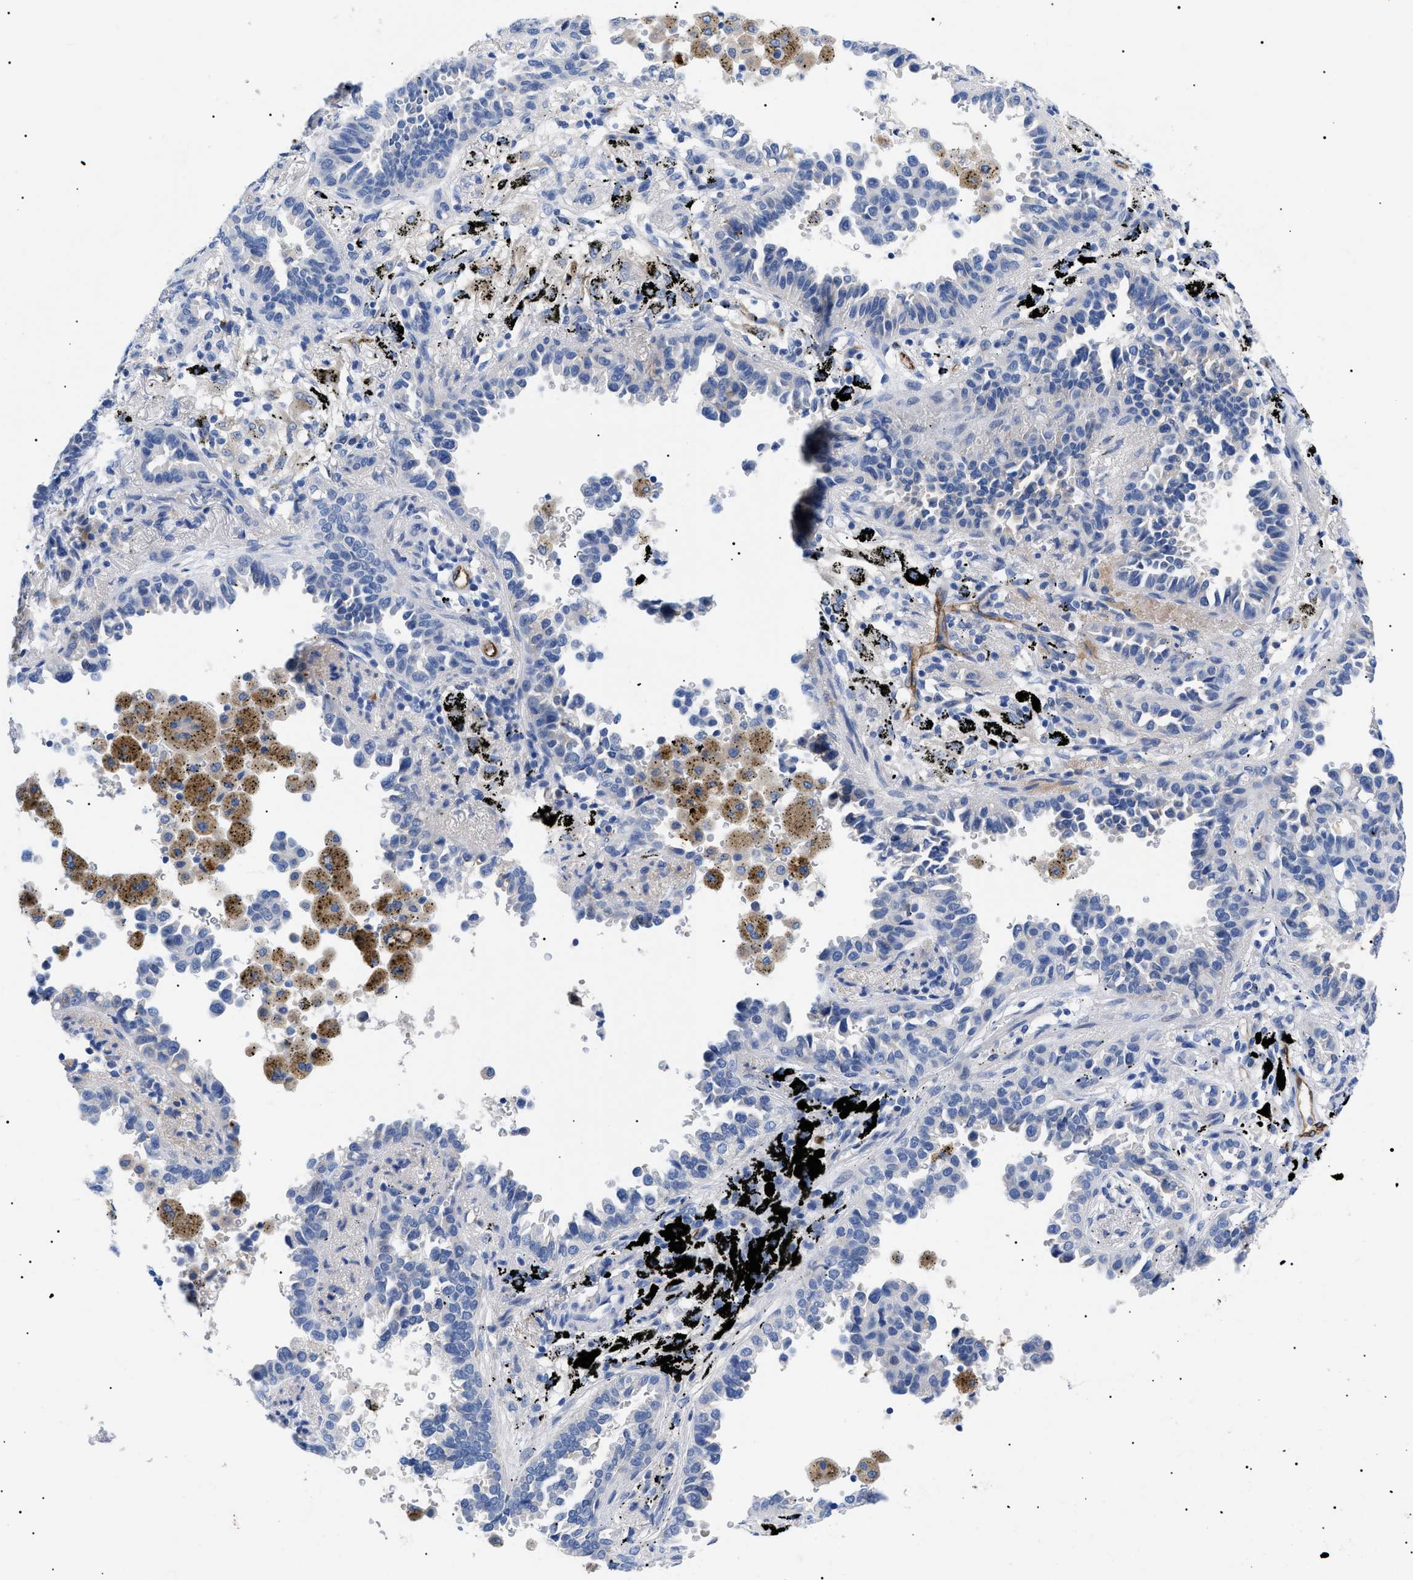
{"staining": {"intensity": "negative", "quantity": "none", "location": "none"}, "tissue": "lung cancer", "cell_type": "Tumor cells", "image_type": "cancer", "snomed": [{"axis": "morphology", "description": "Normal tissue, NOS"}, {"axis": "morphology", "description": "Adenocarcinoma, NOS"}, {"axis": "topography", "description": "Lung"}], "caption": "Immunohistochemistry (IHC) image of neoplastic tissue: lung adenocarcinoma stained with DAB reveals no significant protein positivity in tumor cells. (DAB IHC with hematoxylin counter stain).", "gene": "ACKR1", "patient": {"sex": "male", "age": 59}}